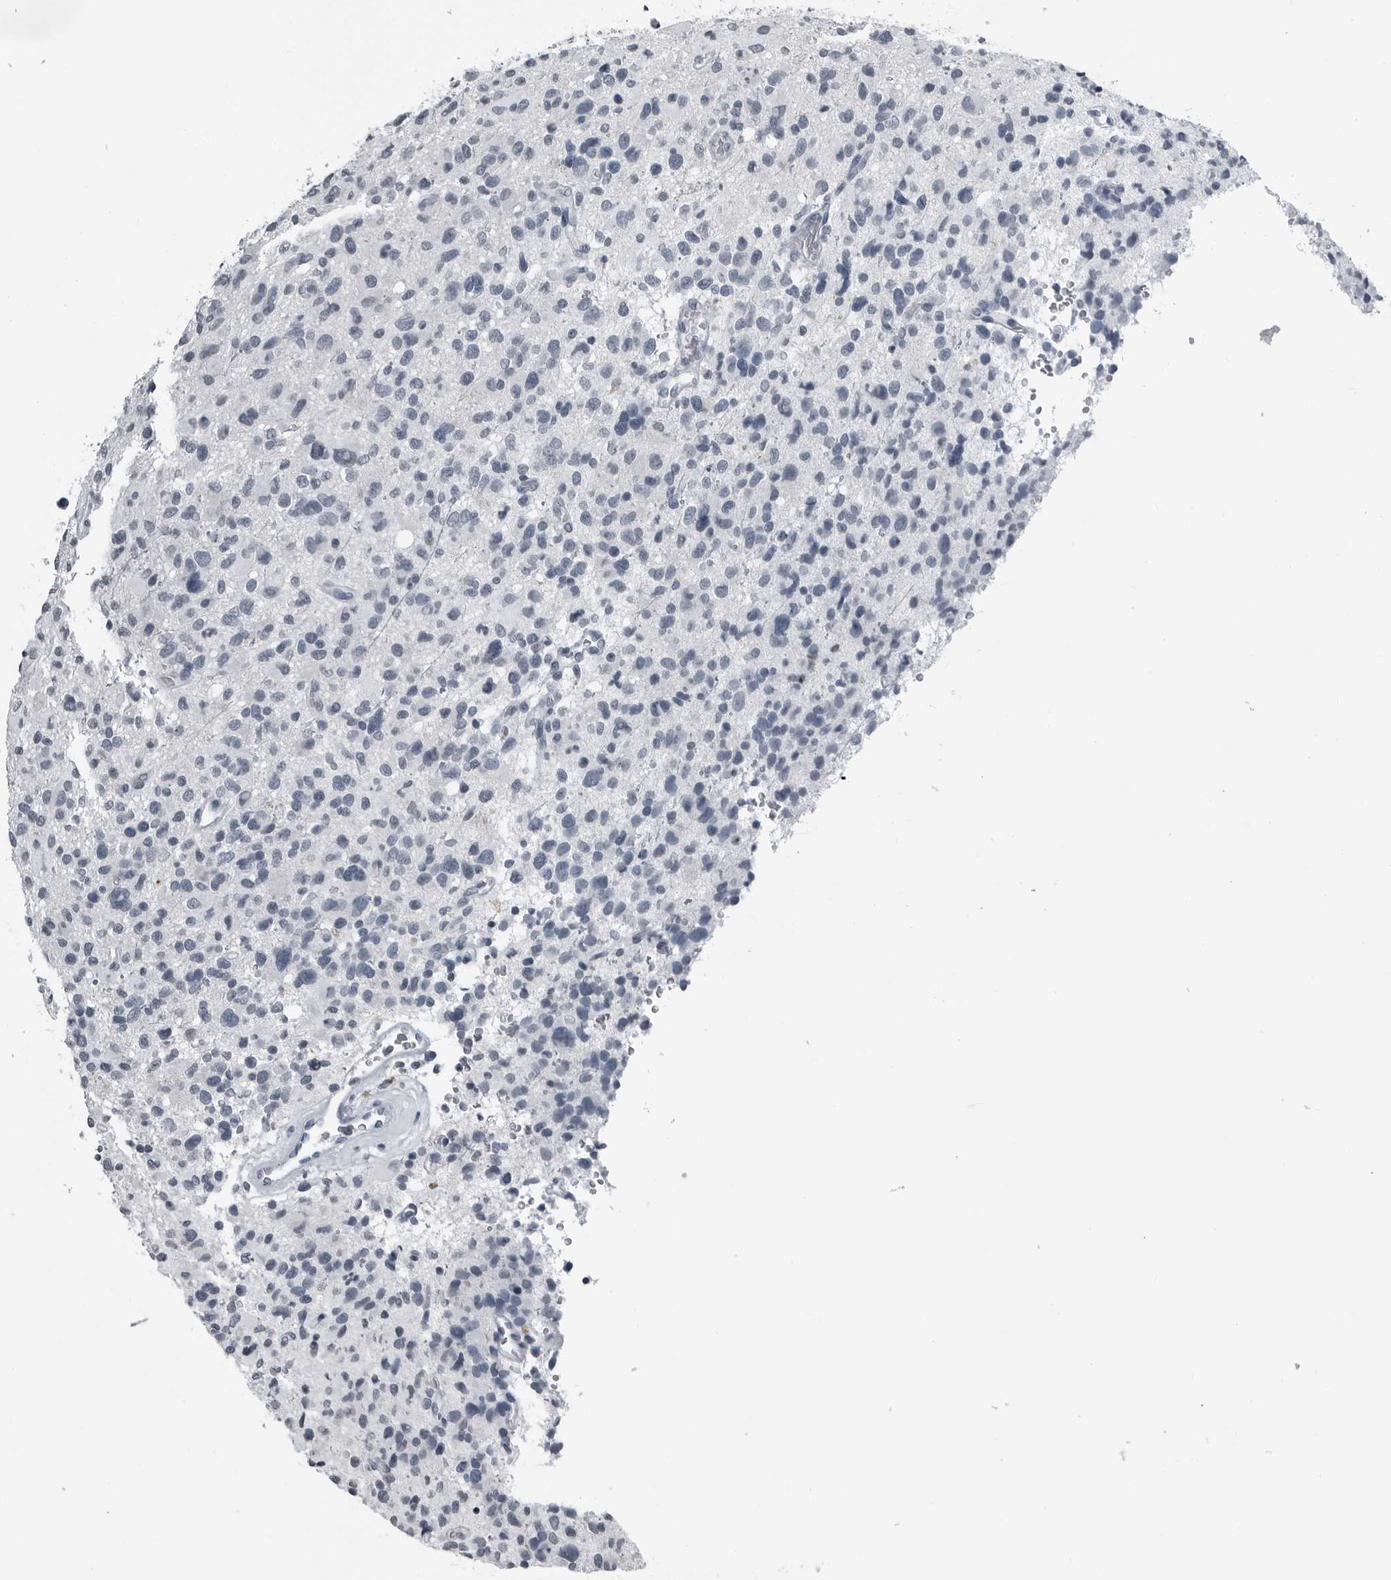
{"staining": {"intensity": "negative", "quantity": "none", "location": "none"}, "tissue": "glioma", "cell_type": "Tumor cells", "image_type": "cancer", "snomed": [{"axis": "morphology", "description": "Glioma, malignant, High grade"}, {"axis": "topography", "description": "Brain"}], "caption": "High power microscopy image of an immunohistochemistry photomicrograph of malignant glioma (high-grade), revealing no significant staining in tumor cells.", "gene": "SPINK1", "patient": {"sex": "male", "age": 48}}